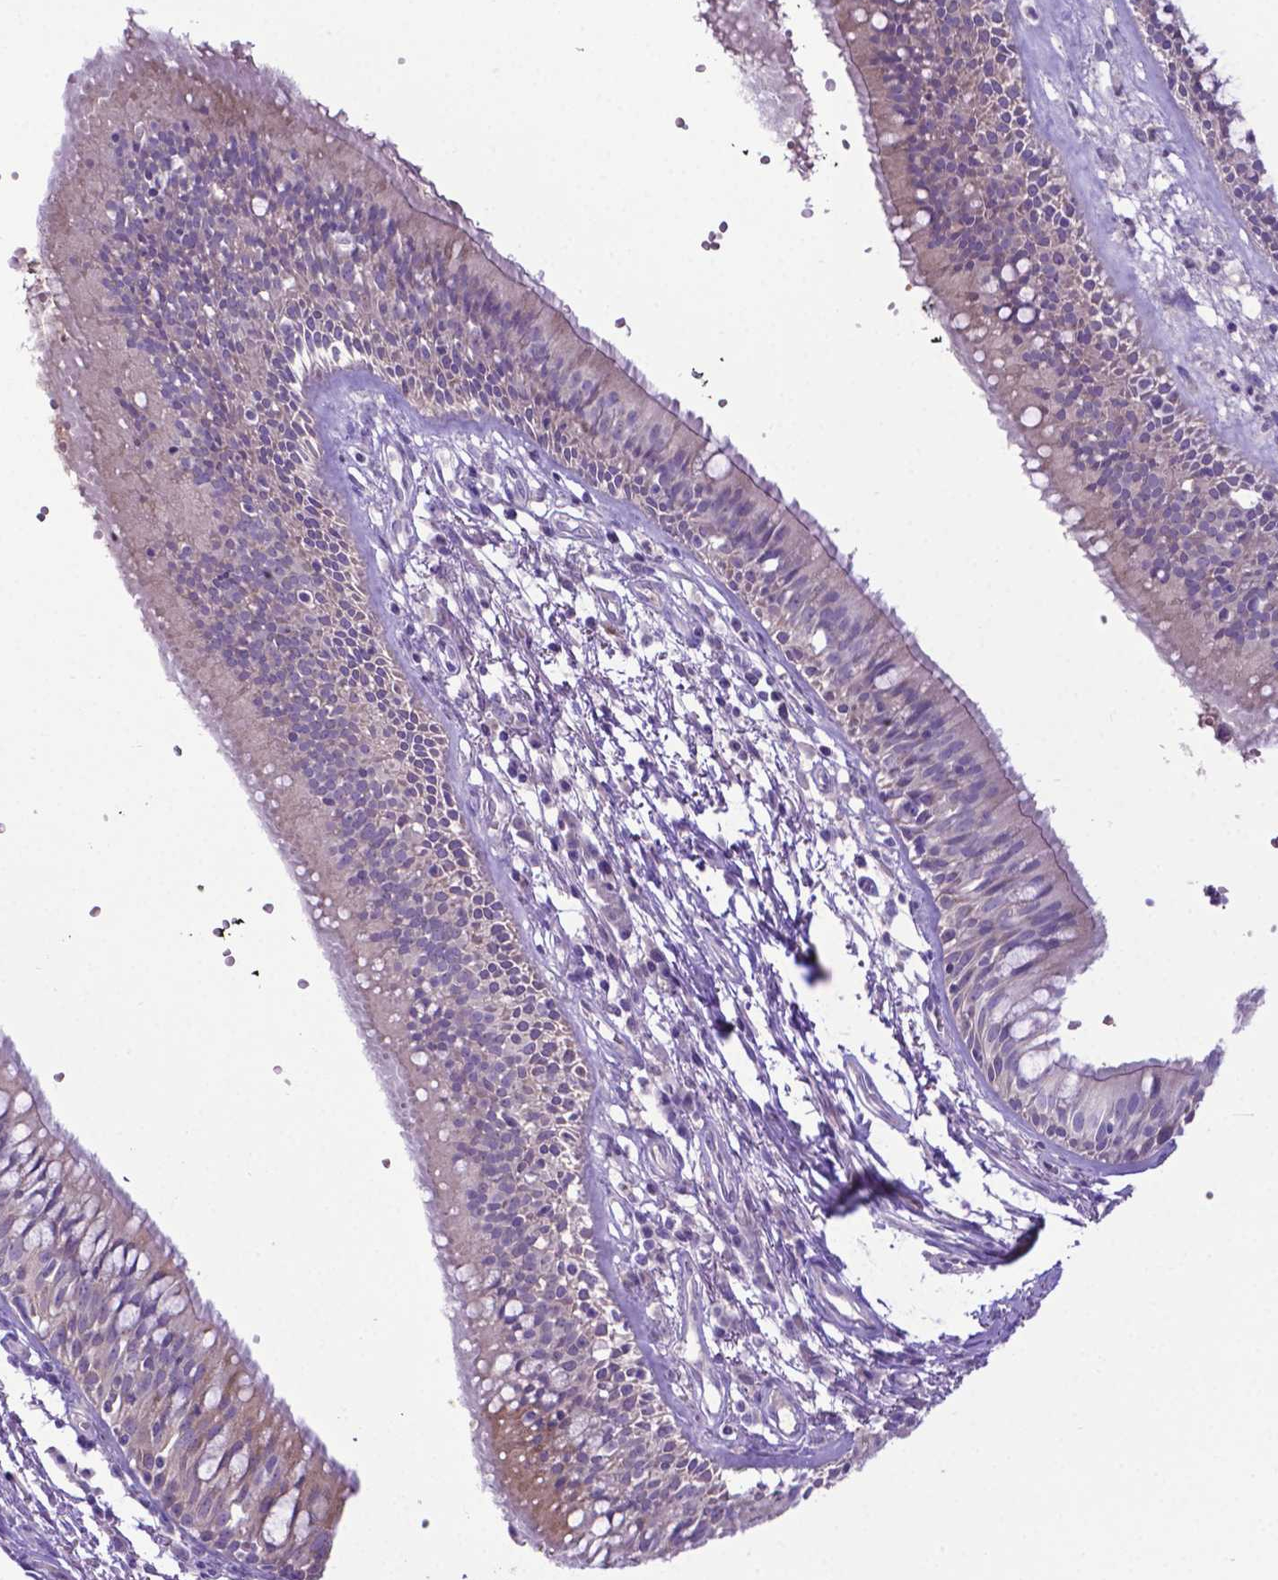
{"staining": {"intensity": "negative", "quantity": "none", "location": "none"}, "tissue": "bronchus", "cell_type": "Respiratory epithelial cells", "image_type": "normal", "snomed": [{"axis": "morphology", "description": "Normal tissue, NOS"}, {"axis": "morphology", "description": "Squamous cell carcinoma, NOS"}, {"axis": "topography", "description": "Cartilage tissue"}, {"axis": "topography", "description": "Bronchus"}, {"axis": "topography", "description": "Lung"}], "caption": "Immunohistochemical staining of benign bronchus exhibits no significant staining in respiratory epithelial cells.", "gene": "ADRA2B", "patient": {"sex": "male", "age": 66}}